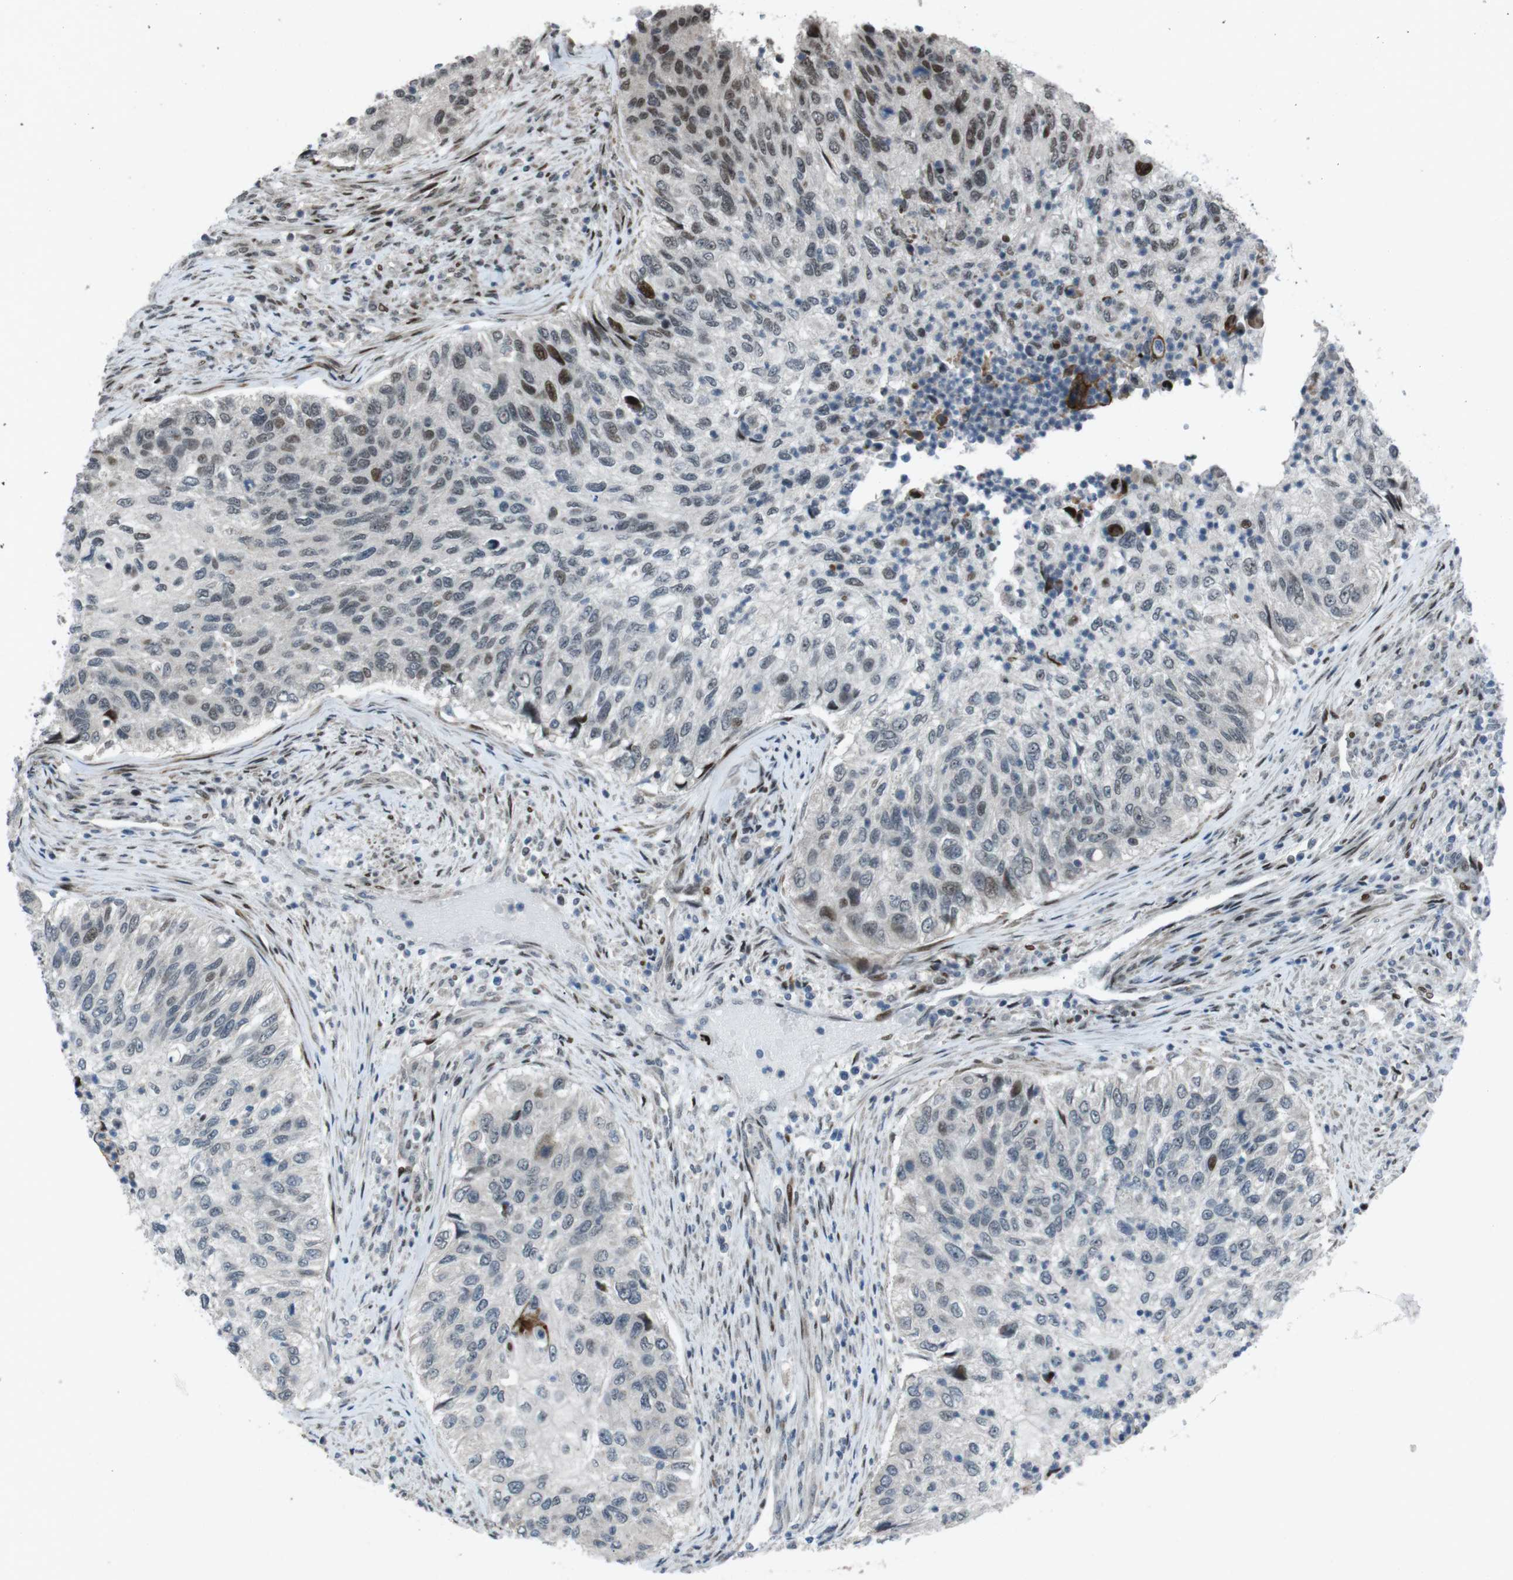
{"staining": {"intensity": "strong", "quantity": "<25%", "location": "nuclear"}, "tissue": "urothelial cancer", "cell_type": "Tumor cells", "image_type": "cancer", "snomed": [{"axis": "morphology", "description": "Urothelial carcinoma, High grade"}, {"axis": "topography", "description": "Urinary bladder"}], "caption": "Tumor cells reveal medium levels of strong nuclear staining in approximately <25% of cells in urothelial cancer.", "gene": "PBRM1", "patient": {"sex": "female", "age": 60}}